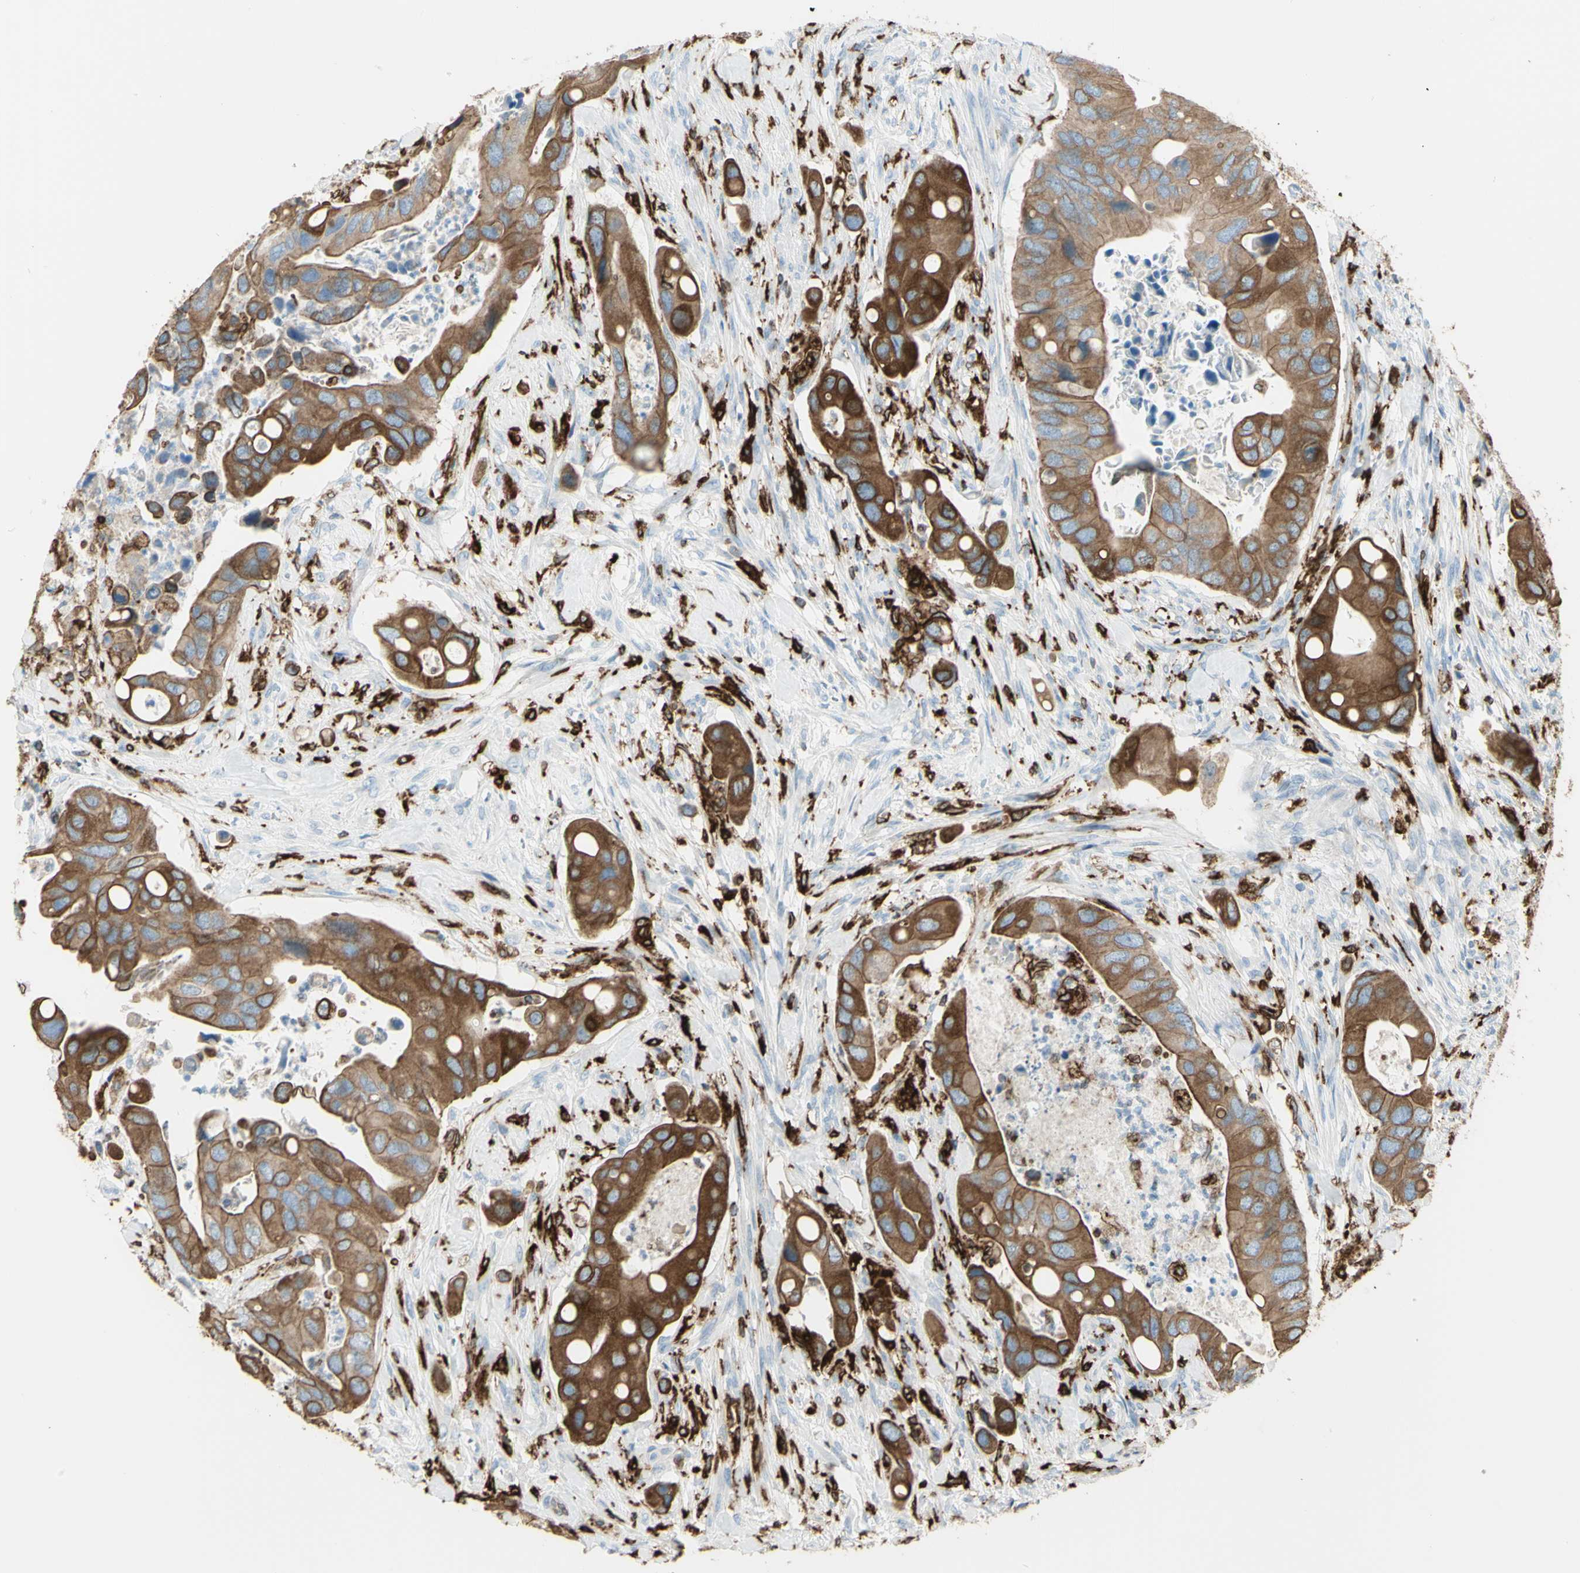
{"staining": {"intensity": "strong", "quantity": ">75%", "location": "cytoplasmic/membranous"}, "tissue": "colorectal cancer", "cell_type": "Tumor cells", "image_type": "cancer", "snomed": [{"axis": "morphology", "description": "Adenocarcinoma, NOS"}, {"axis": "topography", "description": "Rectum"}], "caption": "Colorectal adenocarcinoma tissue demonstrates strong cytoplasmic/membranous expression in about >75% of tumor cells The staining is performed using DAB (3,3'-diaminobenzidine) brown chromogen to label protein expression. The nuclei are counter-stained blue using hematoxylin.", "gene": "CD74", "patient": {"sex": "female", "age": 57}}